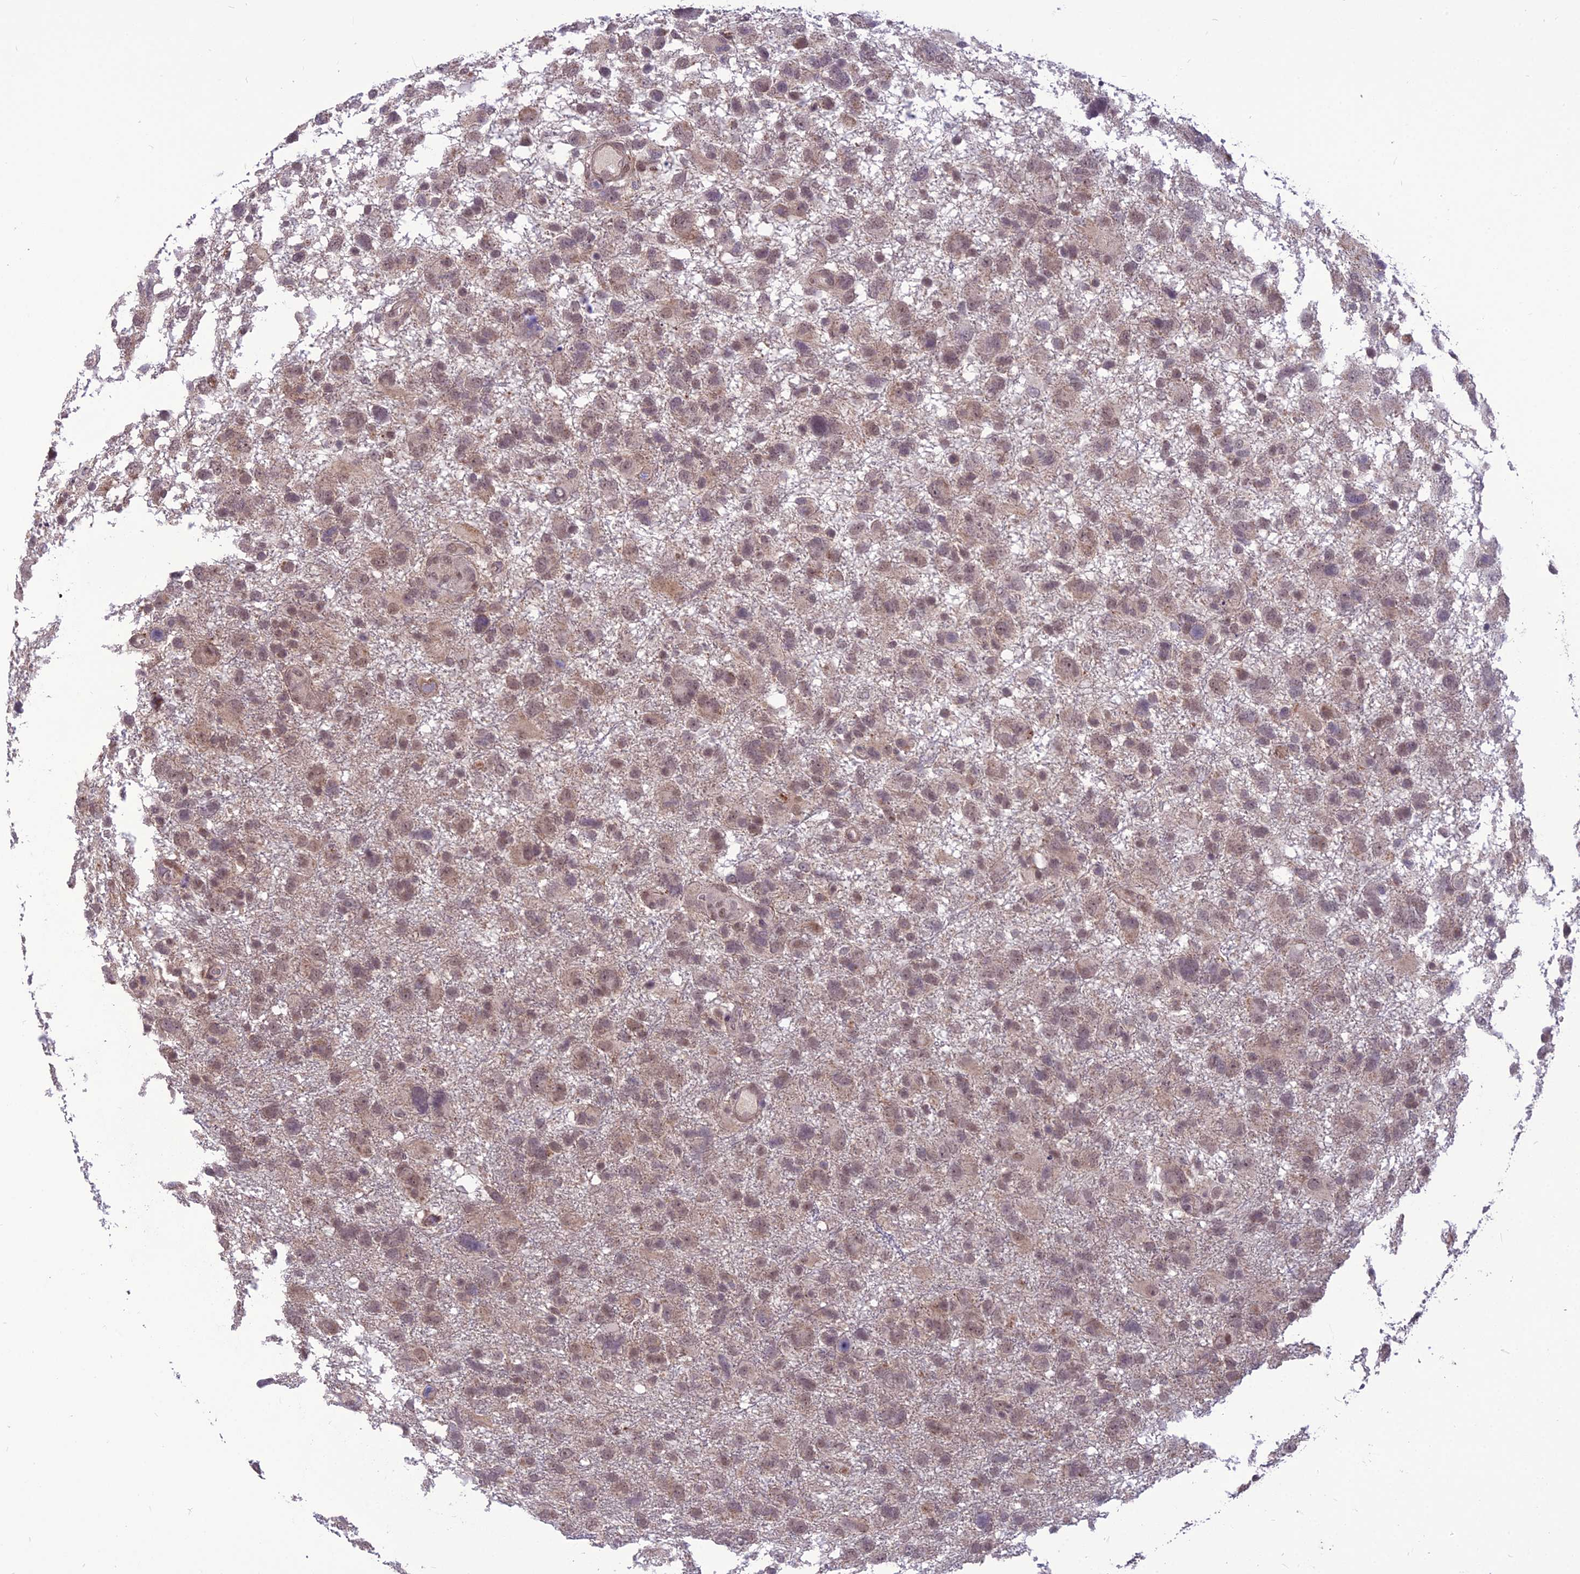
{"staining": {"intensity": "weak", "quantity": "25%-75%", "location": "cytoplasmic/membranous,nuclear"}, "tissue": "glioma", "cell_type": "Tumor cells", "image_type": "cancer", "snomed": [{"axis": "morphology", "description": "Glioma, malignant, High grade"}, {"axis": "topography", "description": "Brain"}], "caption": "About 25%-75% of tumor cells in human glioma display weak cytoplasmic/membranous and nuclear protein positivity as visualized by brown immunohistochemical staining.", "gene": "FBRS", "patient": {"sex": "male", "age": 61}}